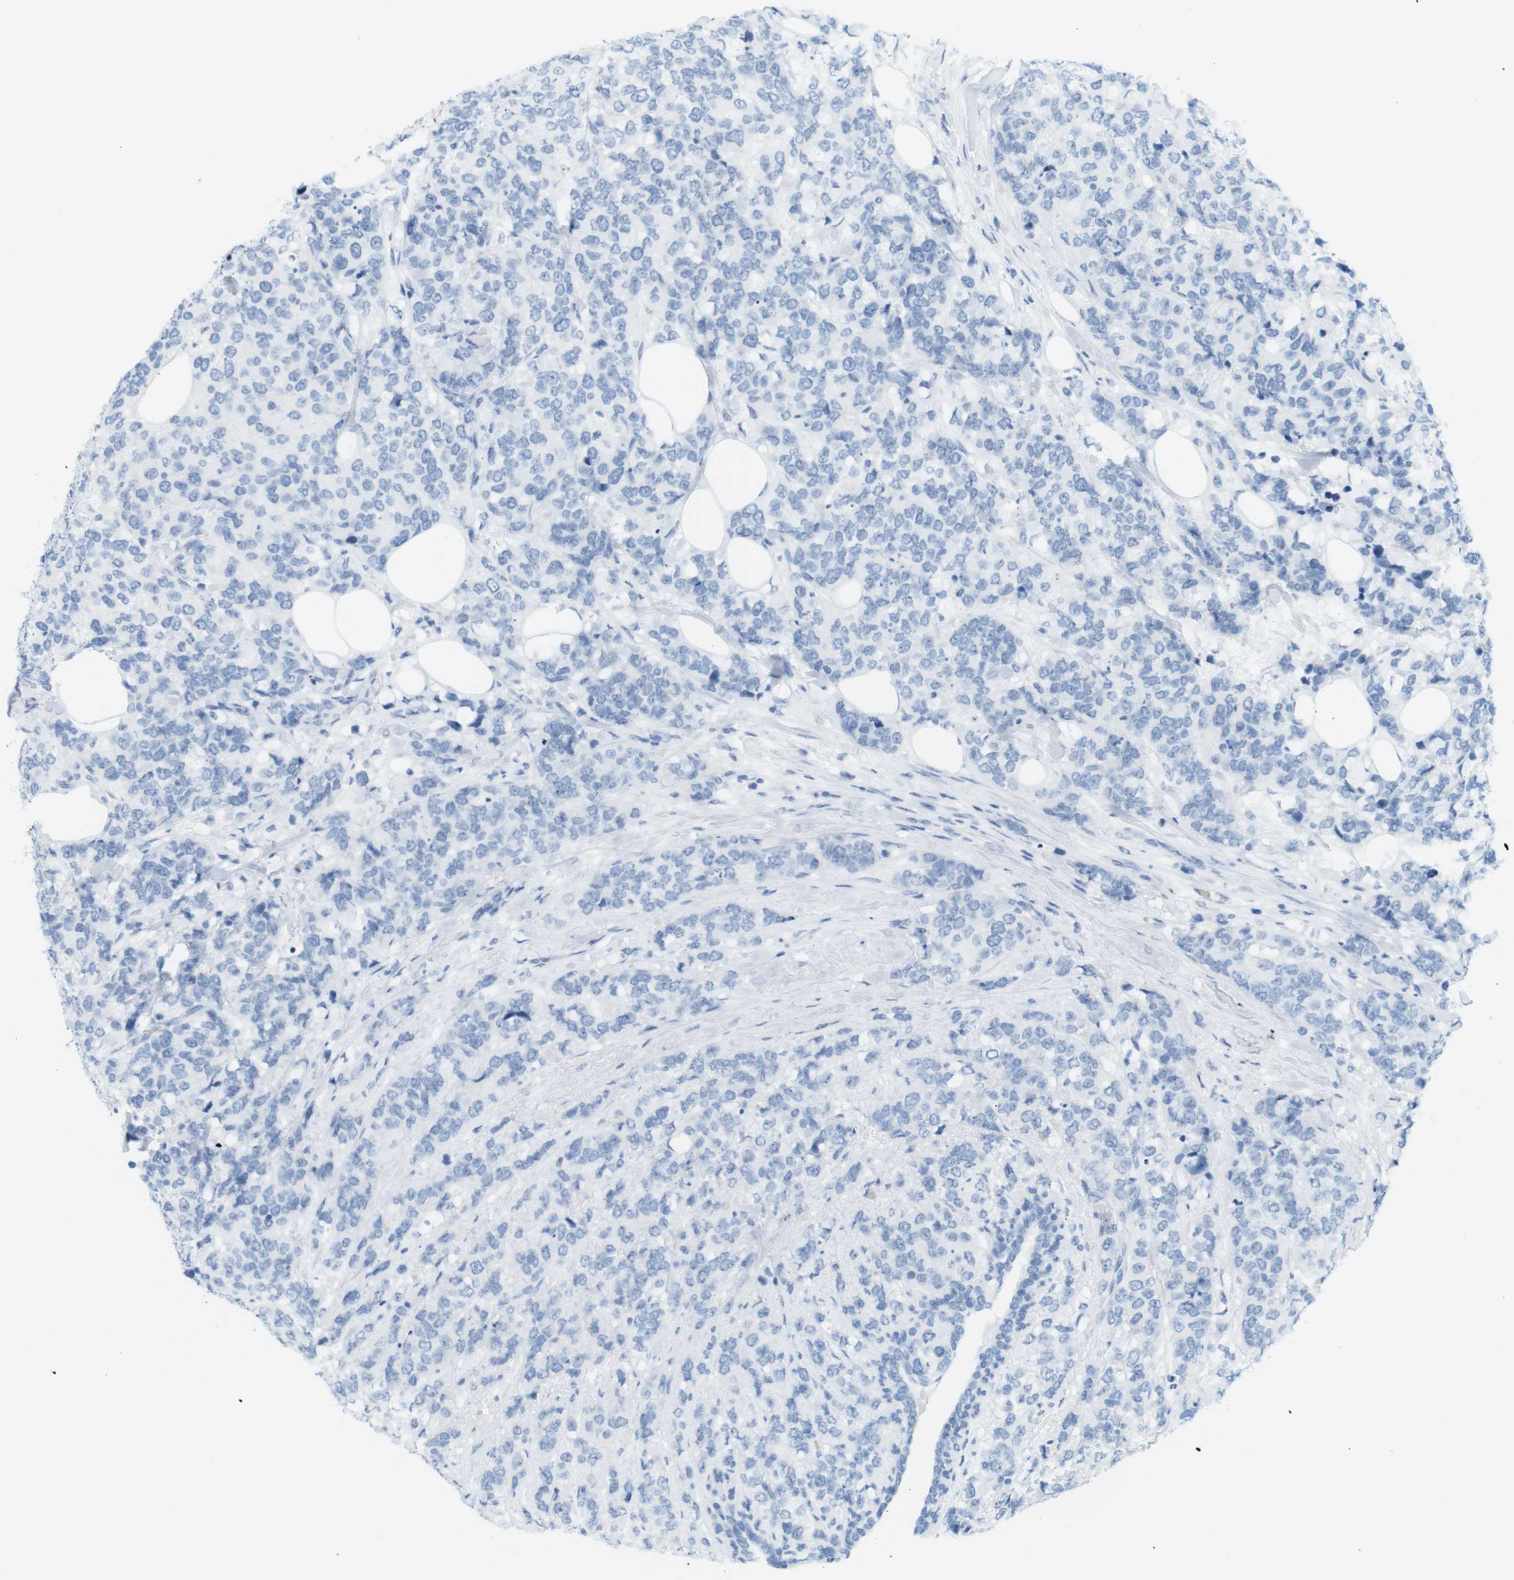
{"staining": {"intensity": "negative", "quantity": "none", "location": "none"}, "tissue": "breast cancer", "cell_type": "Tumor cells", "image_type": "cancer", "snomed": [{"axis": "morphology", "description": "Lobular carcinoma"}, {"axis": "topography", "description": "Breast"}], "caption": "Tumor cells are negative for protein expression in human breast cancer.", "gene": "TNNT2", "patient": {"sex": "female", "age": 59}}